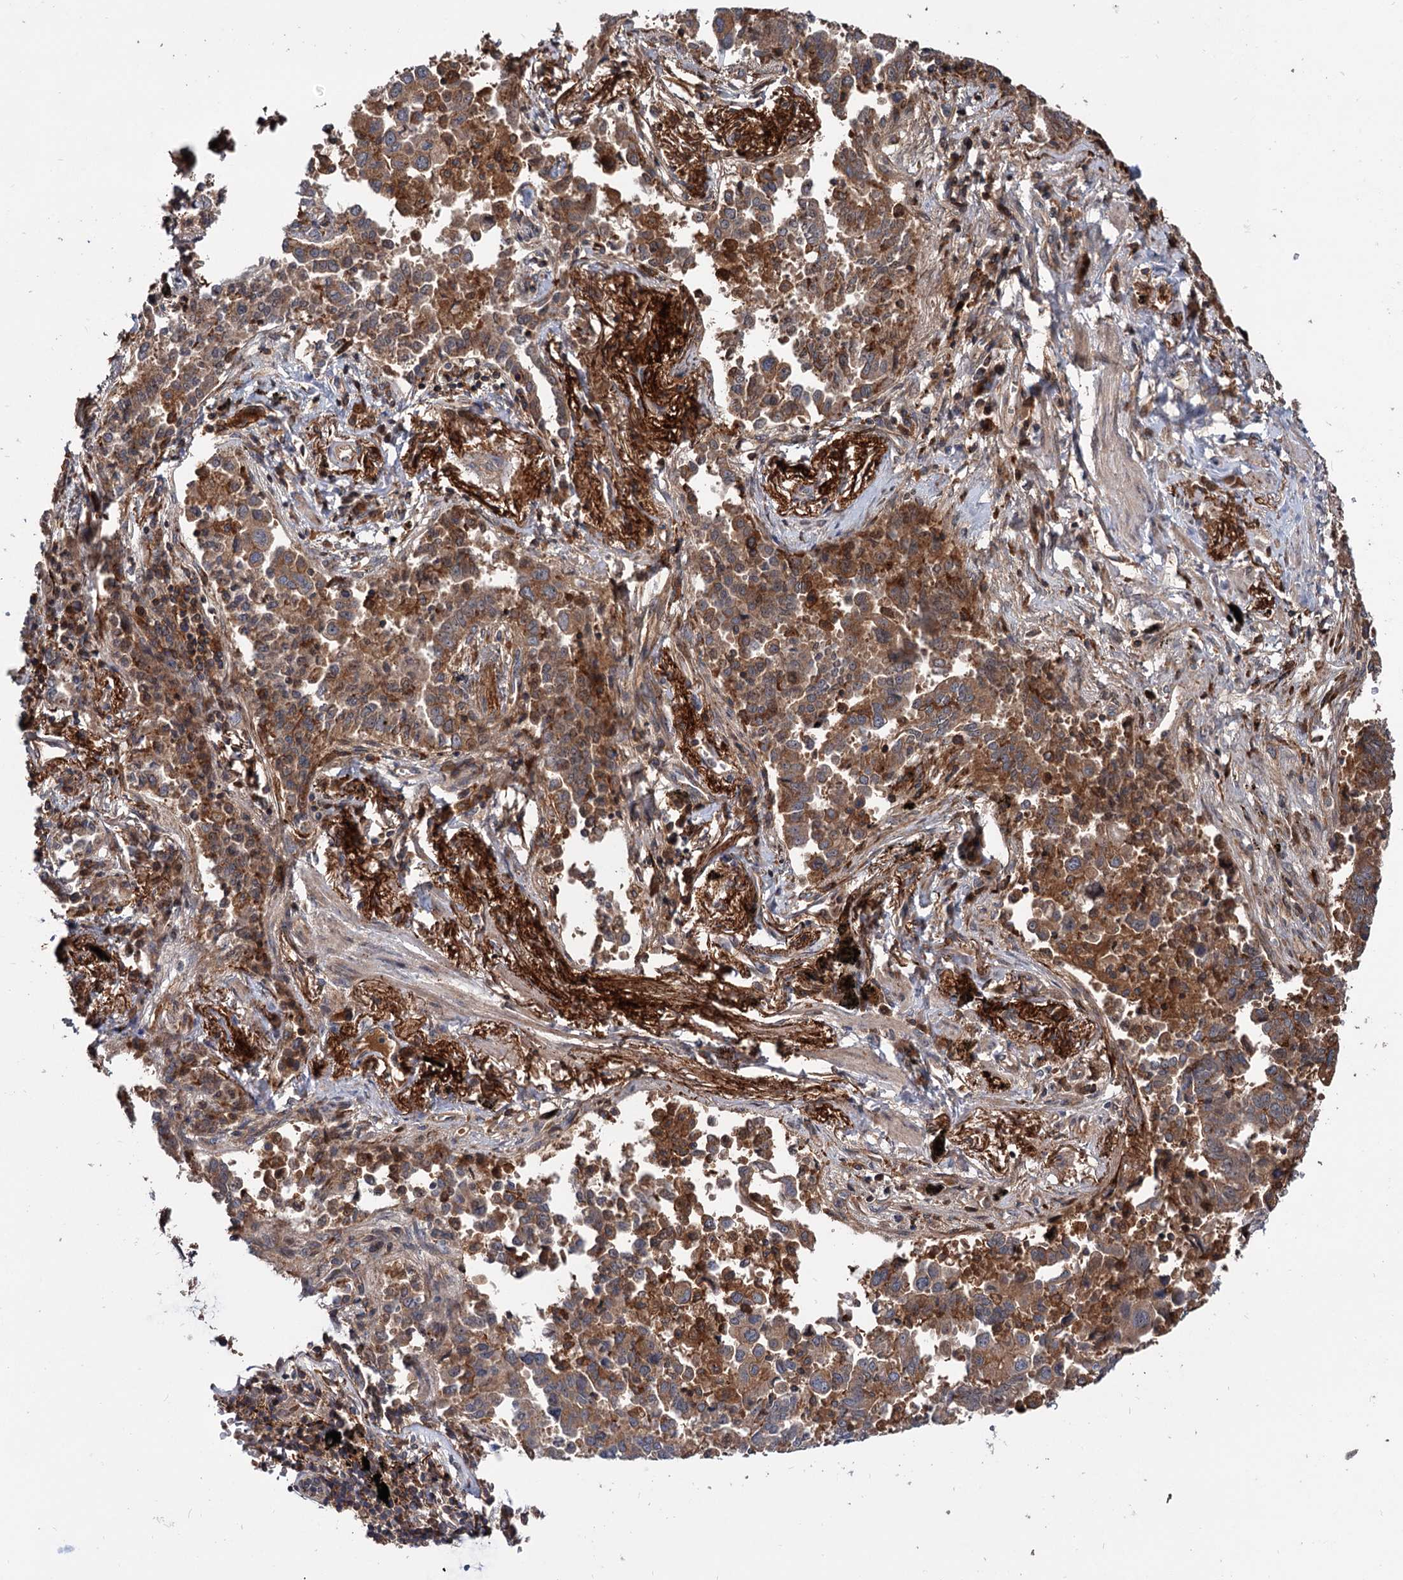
{"staining": {"intensity": "moderate", "quantity": ">75%", "location": "cytoplasmic/membranous"}, "tissue": "lung cancer", "cell_type": "Tumor cells", "image_type": "cancer", "snomed": [{"axis": "morphology", "description": "Adenocarcinoma, NOS"}, {"axis": "topography", "description": "Lung"}], "caption": "Protein expression analysis of human lung adenocarcinoma reveals moderate cytoplasmic/membranous expression in approximately >75% of tumor cells. (brown staining indicates protein expression, while blue staining denotes nuclei).", "gene": "RNF111", "patient": {"sex": "male", "age": 67}}